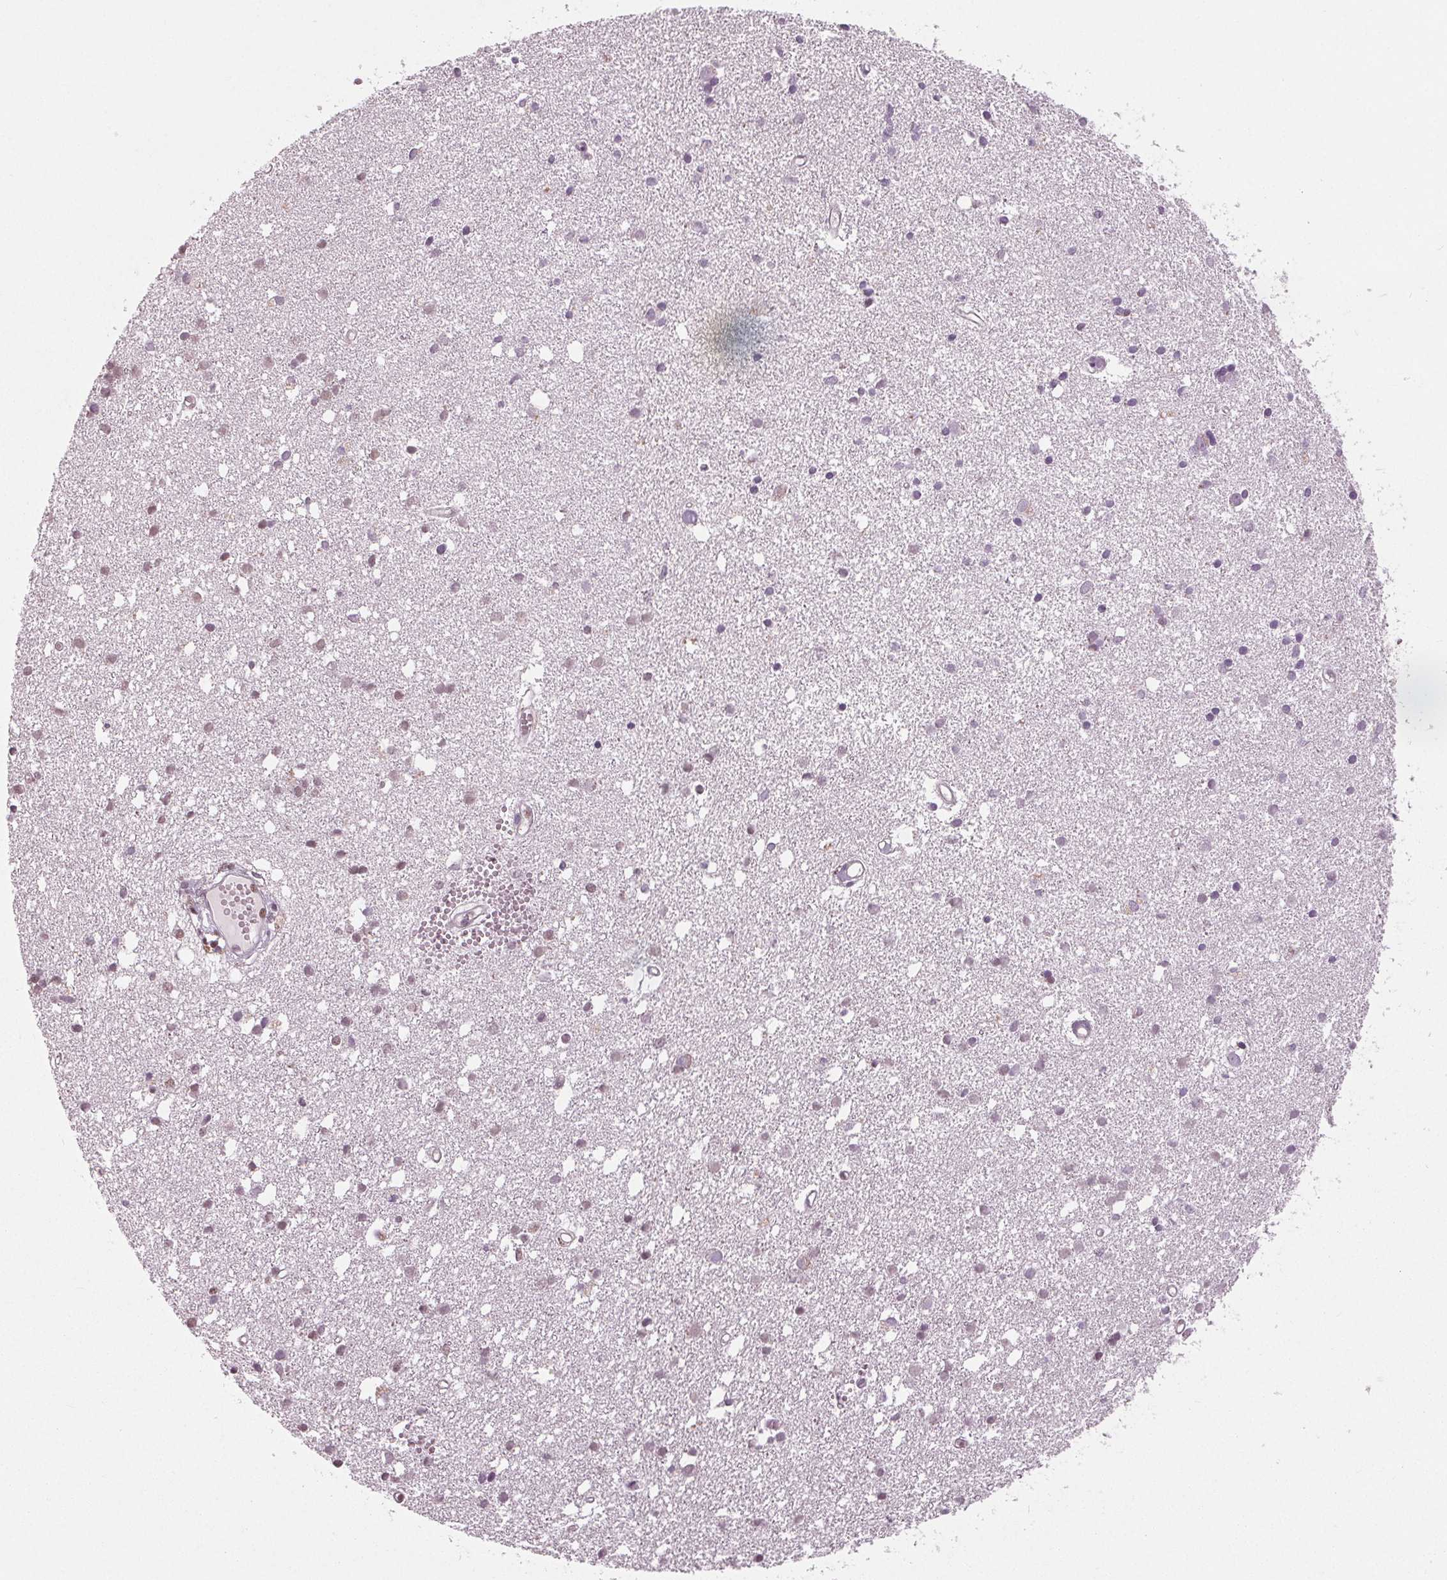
{"staining": {"intensity": "moderate", "quantity": "25%-75%", "location": "nuclear"}, "tissue": "cerebral cortex", "cell_type": "Endothelial cells", "image_type": "normal", "snomed": [{"axis": "morphology", "description": "Normal tissue, NOS"}, {"axis": "morphology", "description": "Glioma, malignant, High grade"}, {"axis": "topography", "description": "Cerebral cortex"}], "caption": "High-magnification brightfield microscopy of normal cerebral cortex stained with DAB (brown) and counterstained with hematoxylin (blue). endothelial cells exhibit moderate nuclear expression is appreciated in approximately25%-75% of cells.", "gene": "LSM2", "patient": {"sex": "male", "age": 71}}